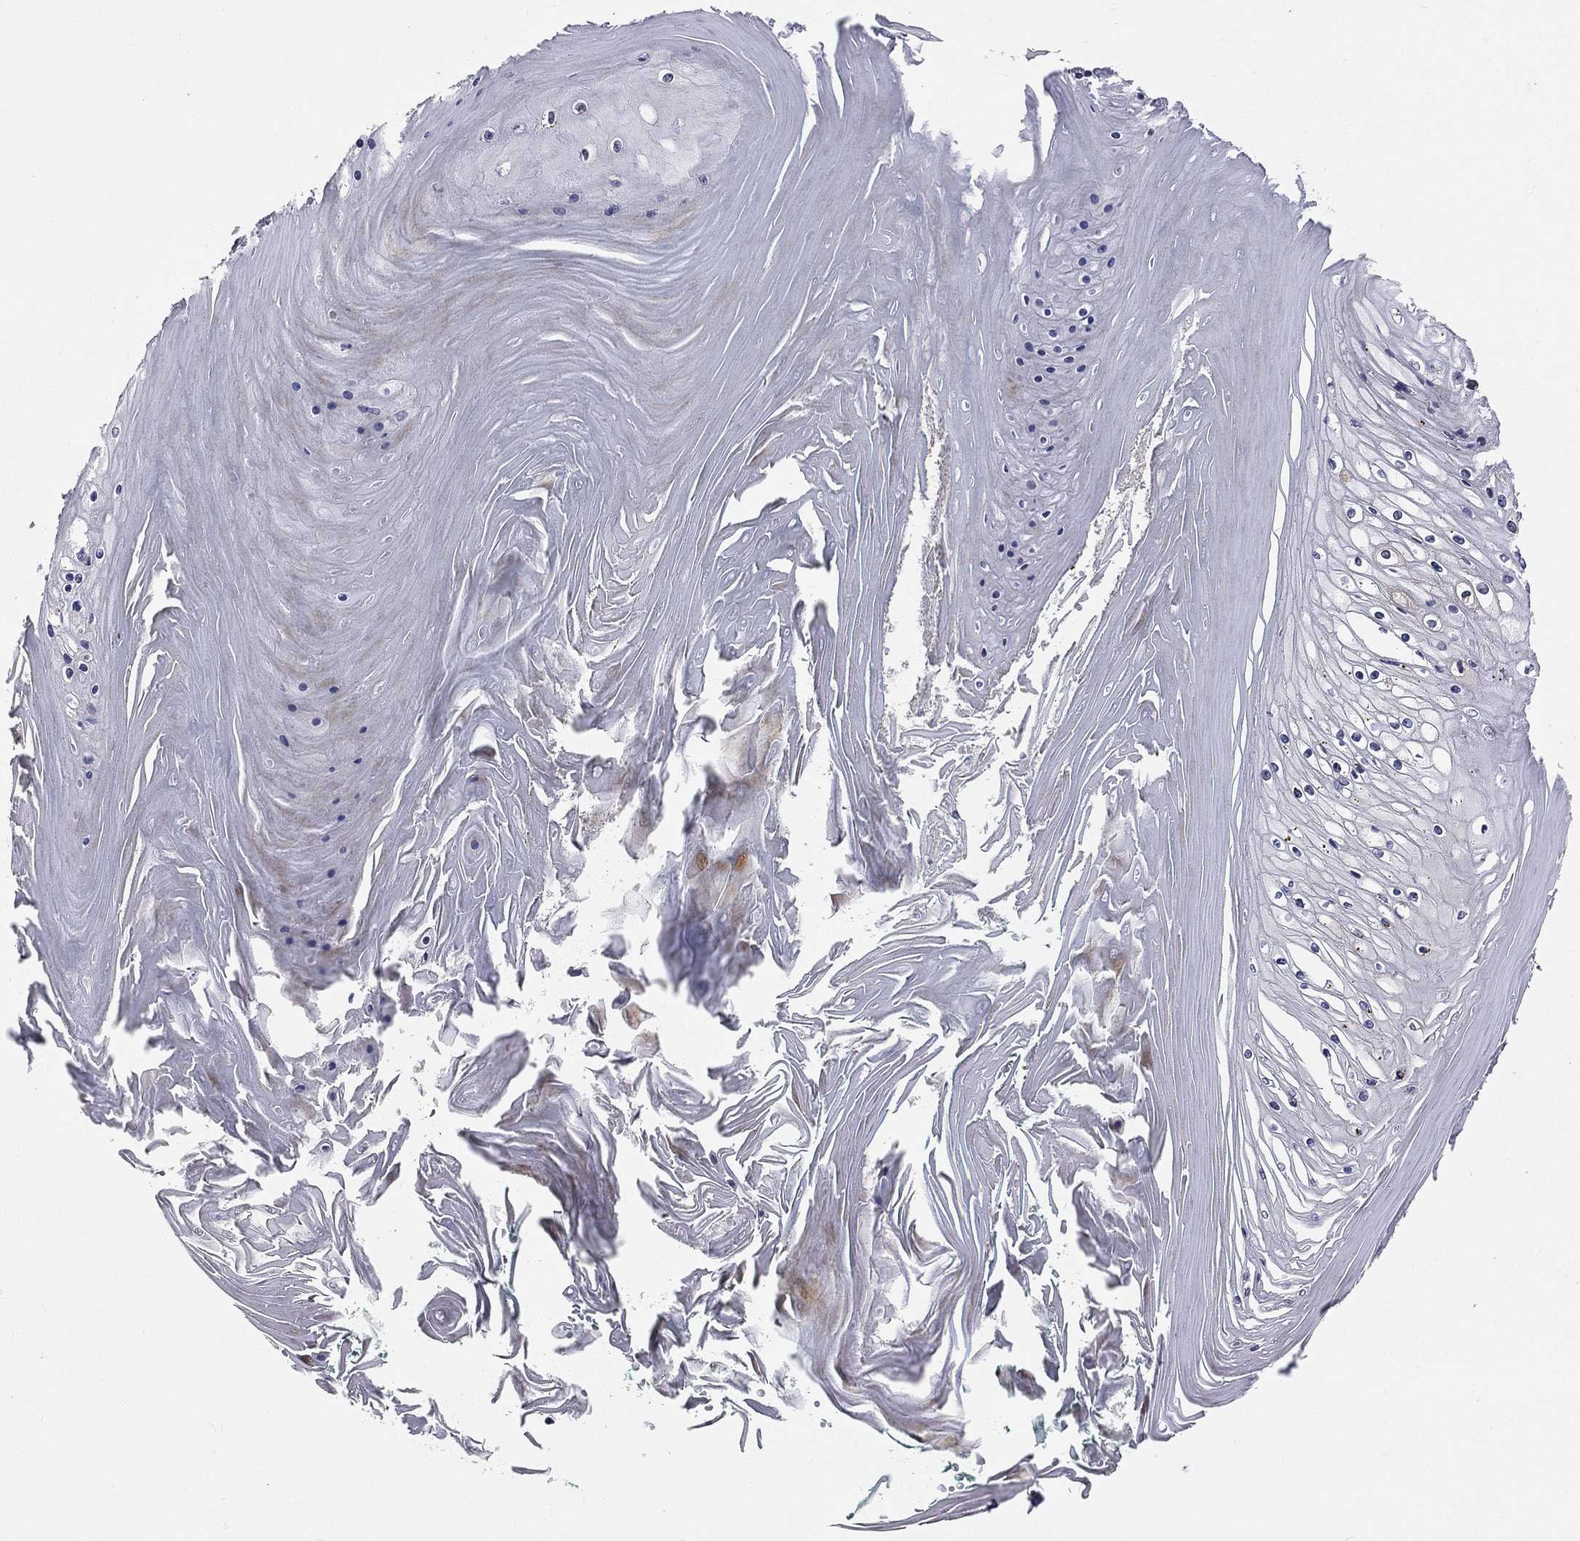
{"staining": {"intensity": "moderate", "quantity": "<25%", "location": "nuclear"}, "tissue": "skin cancer", "cell_type": "Tumor cells", "image_type": "cancer", "snomed": [{"axis": "morphology", "description": "Squamous cell carcinoma, NOS"}, {"axis": "topography", "description": "Skin"}], "caption": "Immunohistochemistry (DAB) staining of squamous cell carcinoma (skin) exhibits moderate nuclear protein staining in about <25% of tumor cells.", "gene": "ZEB1", "patient": {"sex": "male", "age": 62}}